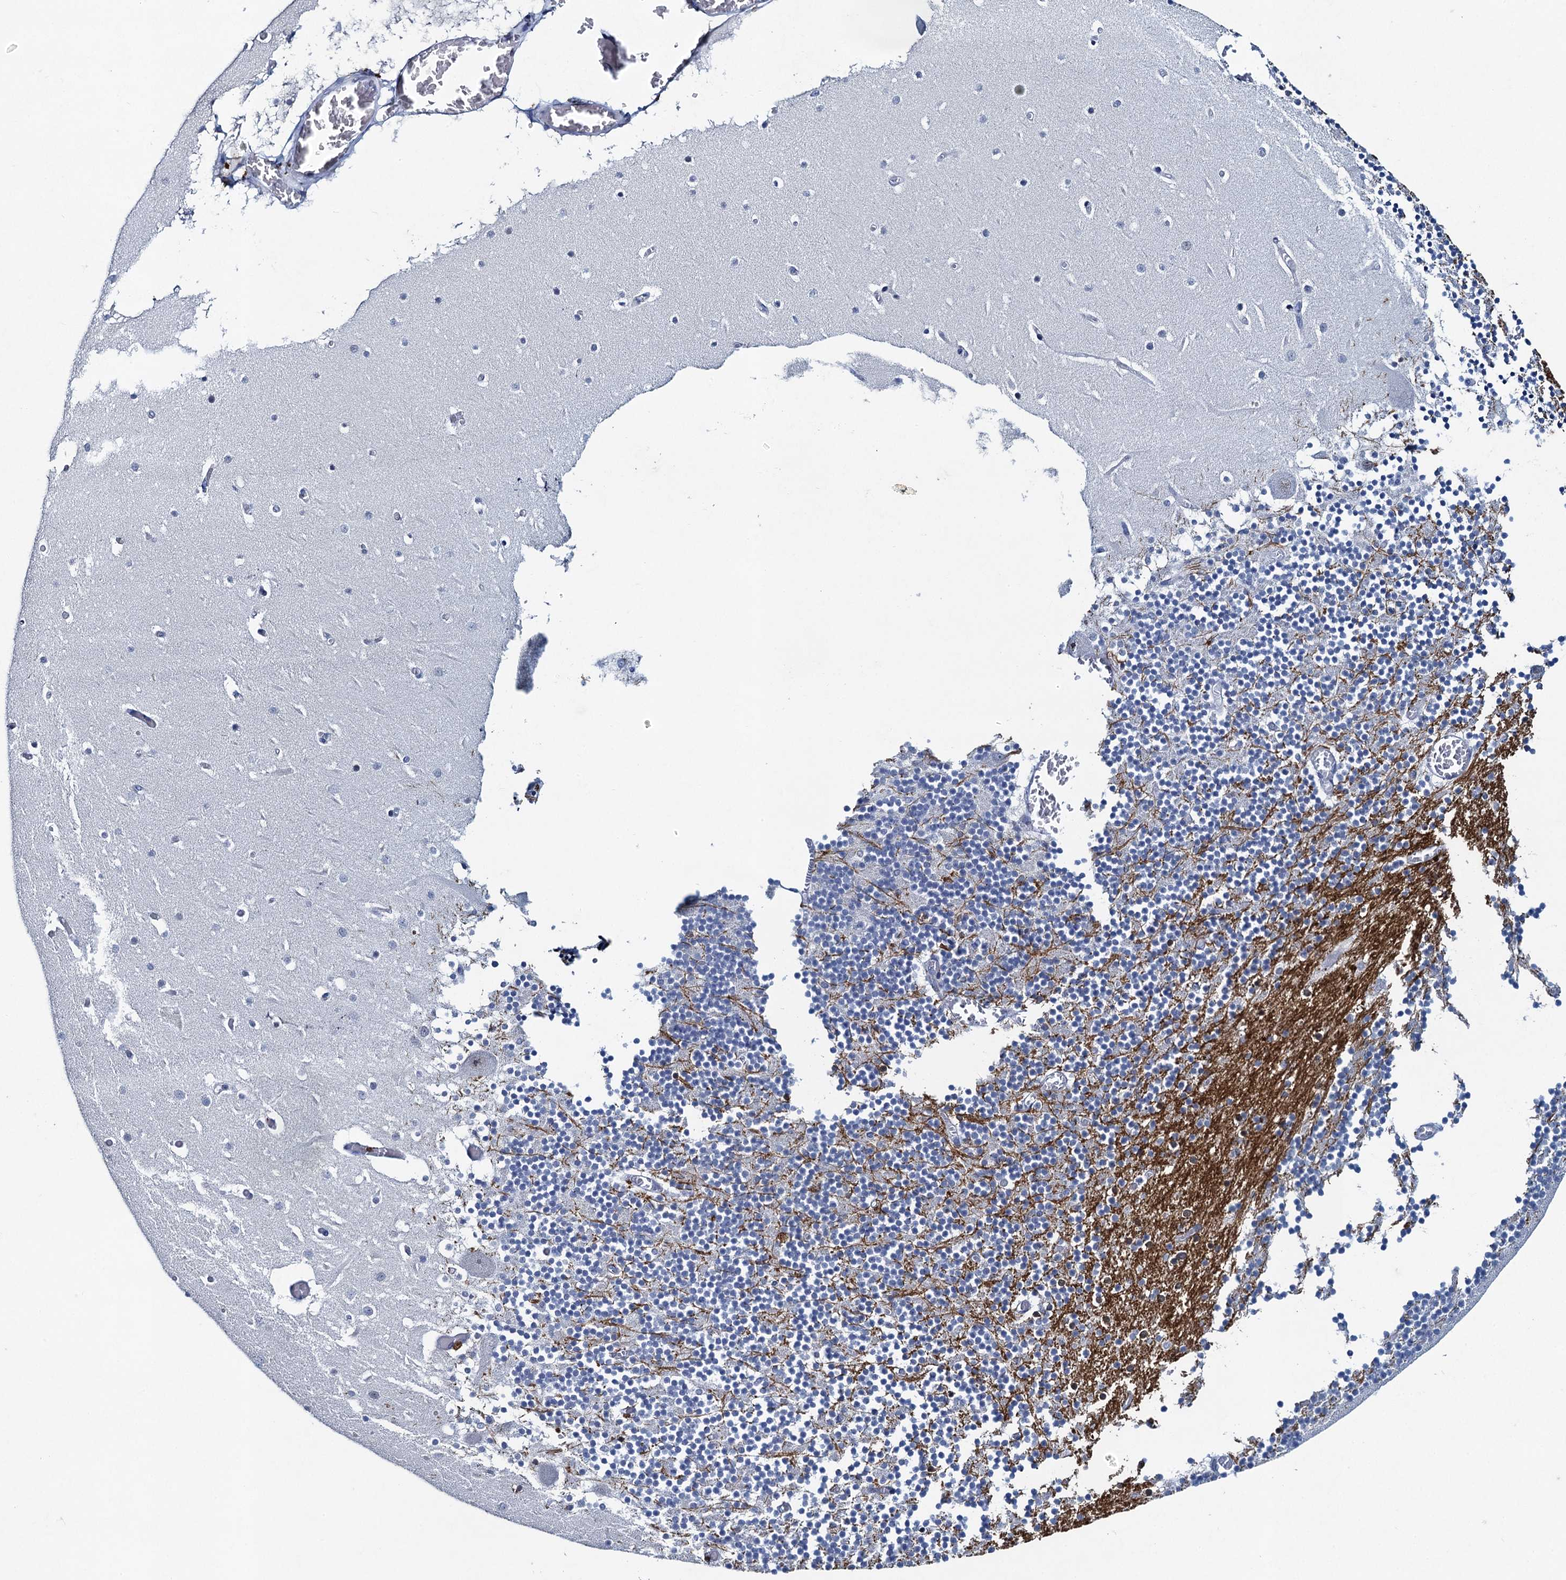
{"staining": {"intensity": "negative", "quantity": "none", "location": "none"}, "tissue": "cerebellum", "cell_type": "Cells in granular layer", "image_type": "normal", "snomed": [{"axis": "morphology", "description": "Normal tissue, NOS"}, {"axis": "topography", "description": "Cerebellum"}], "caption": "Immunohistochemistry (IHC) histopathology image of unremarkable cerebellum: cerebellum stained with DAB displays no significant protein positivity in cells in granular layer. Nuclei are stained in blue.", "gene": "ENSG00000230707", "patient": {"sex": "female", "age": 28}}